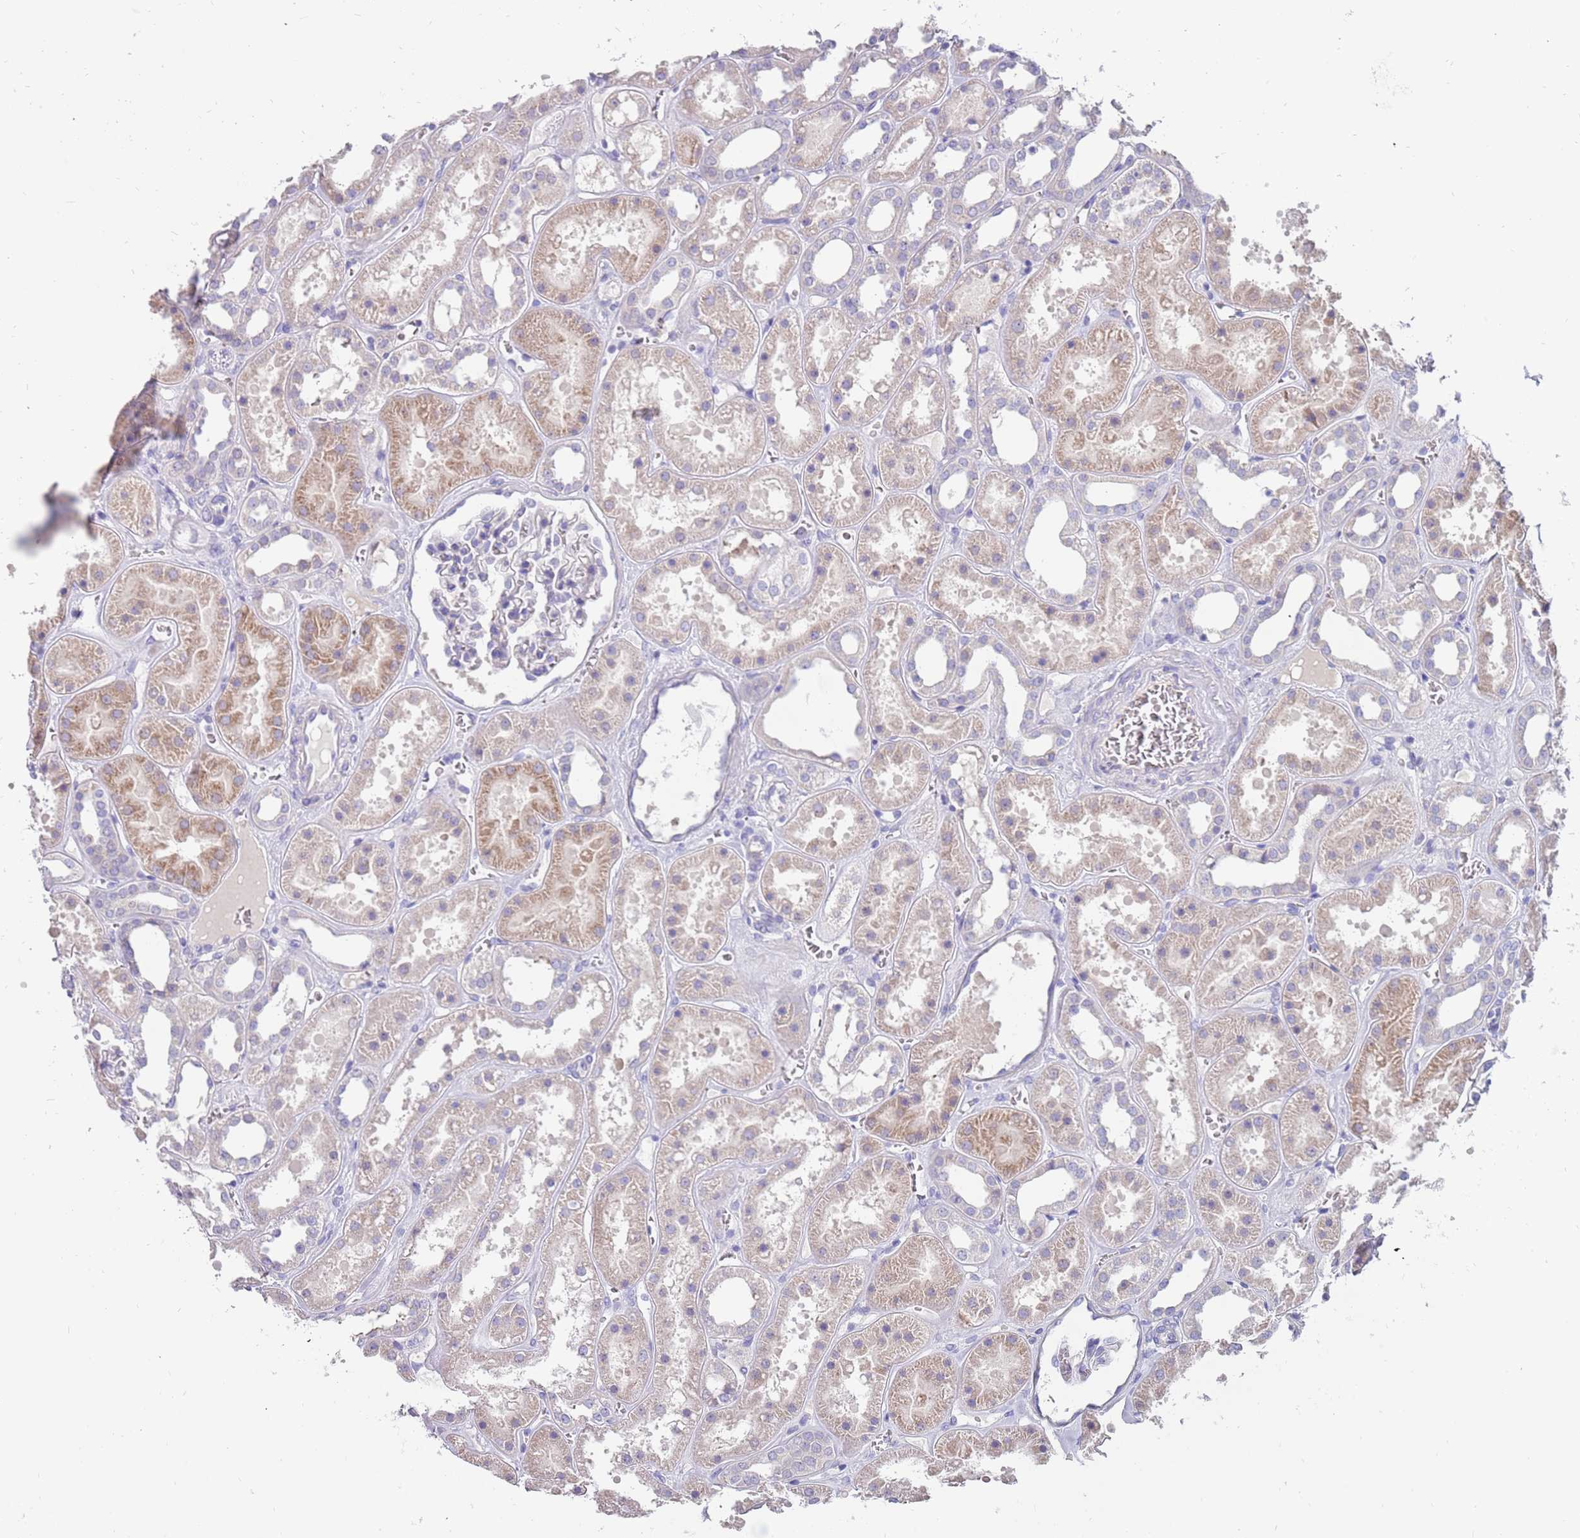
{"staining": {"intensity": "negative", "quantity": "none", "location": "none"}, "tissue": "kidney", "cell_type": "Cells in glomeruli", "image_type": "normal", "snomed": [{"axis": "morphology", "description": "Normal tissue, NOS"}, {"axis": "topography", "description": "Kidney"}], "caption": "Immunohistochemistry of unremarkable kidney demonstrates no staining in cells in glomeruli. (DAB (3,3'-diaminobenzidine) immunohistochemistry (IHC), high magnification).", "gene": "ZNF746", "patient": {"sex": "female", "age": 41}}